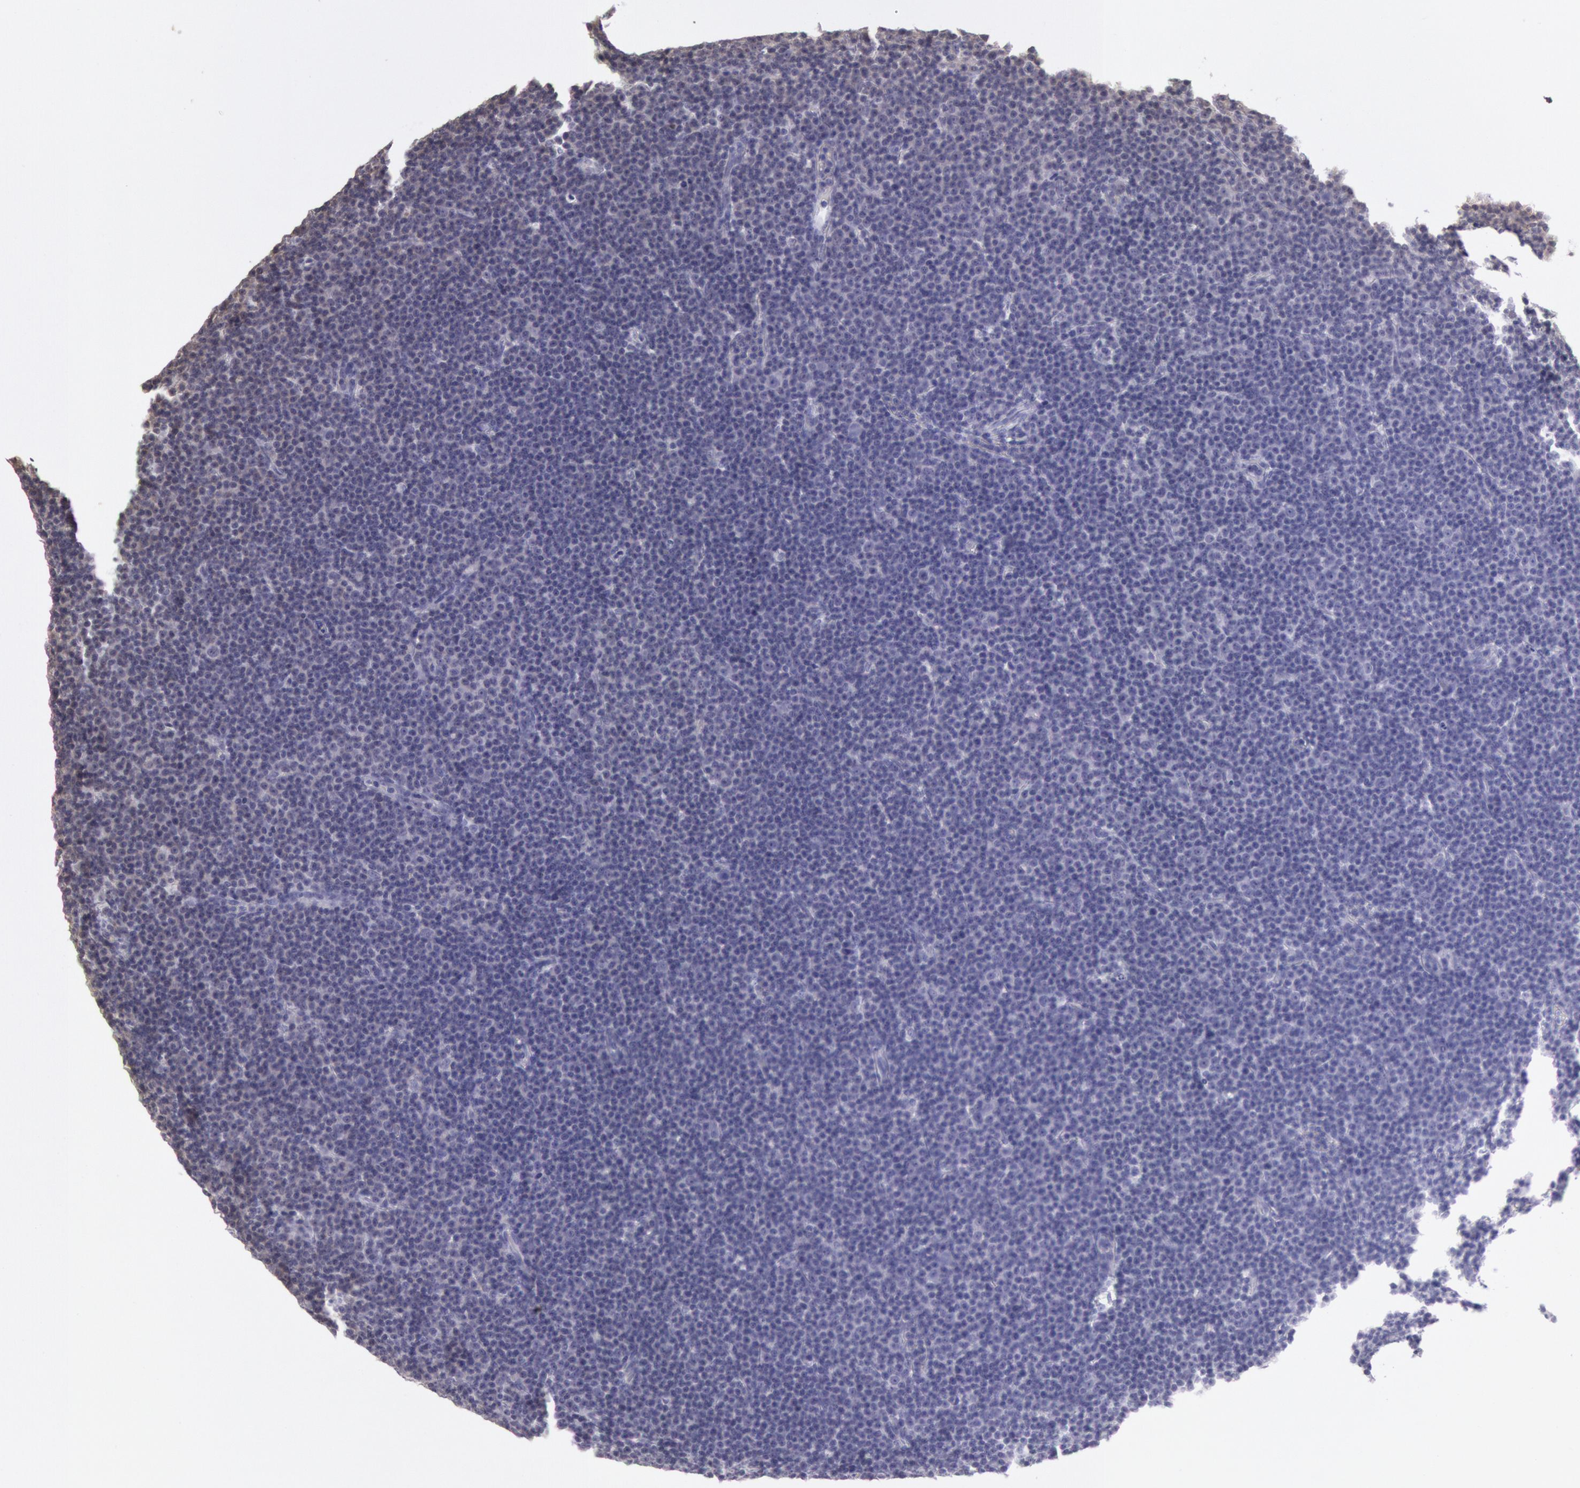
{"staining": {"intensity": "negative", "quantity": "none", "location": "none"}, "tissue": "lymphoma", "cell_type": "Tumor cells", "image_type": "cancer", "snomed": [{"axis": "morphology", "description": "Malignant lymphoma, non-Hodgkin's type, Low grade"}, {"axis": "topography", "description": "Lymph node"}], "caption": "DAB (3,3'-diaminobenzidine) immunohistochemical staining of lymphoma reveals no significant staining in tumor cells.", "gene": "HIF1A", "patient": {"sex": "male", "age": 57}}